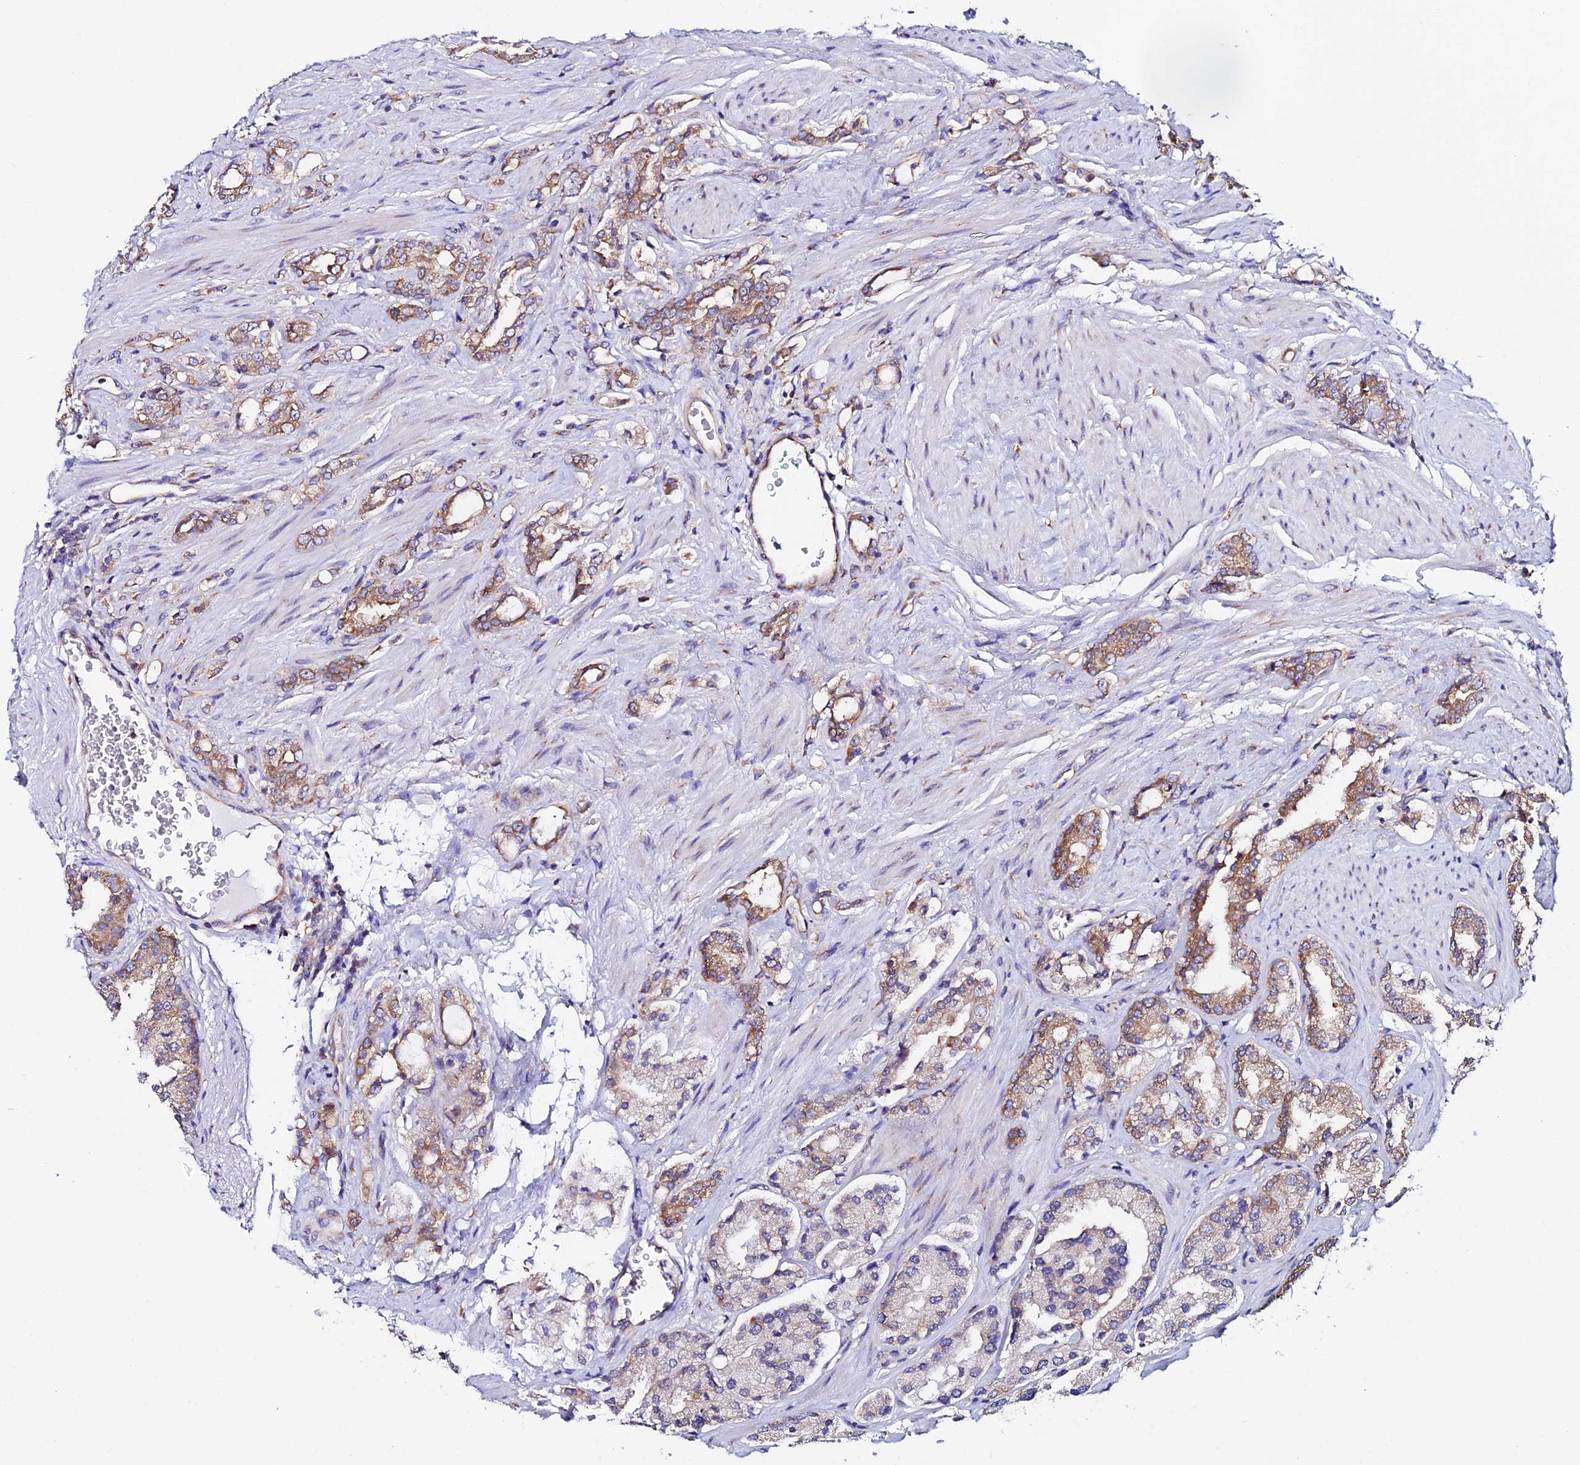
{"staining": {"intensity": "moderate", "quantity": ">75%", "location": "cytoplasmic/membranous"}, "tissue": "prostate cancer", "cell_type": "Tumor cells", "image_type": "cancer", "snomed": [{"axis": "morphology", "description": "Adenocarcinoma, High grade"}, {"axis": "topography", "description": "Prostate"}], "caption": "Prostate cancer (high-grade adenocarcinoma) stained with a brown dye shows moderate cytoplasmic/membranous positive positivity in approximately >75% of tumor cells.", "gene": "EEF1G", "patient": {"sex": "male", "age": 64}}